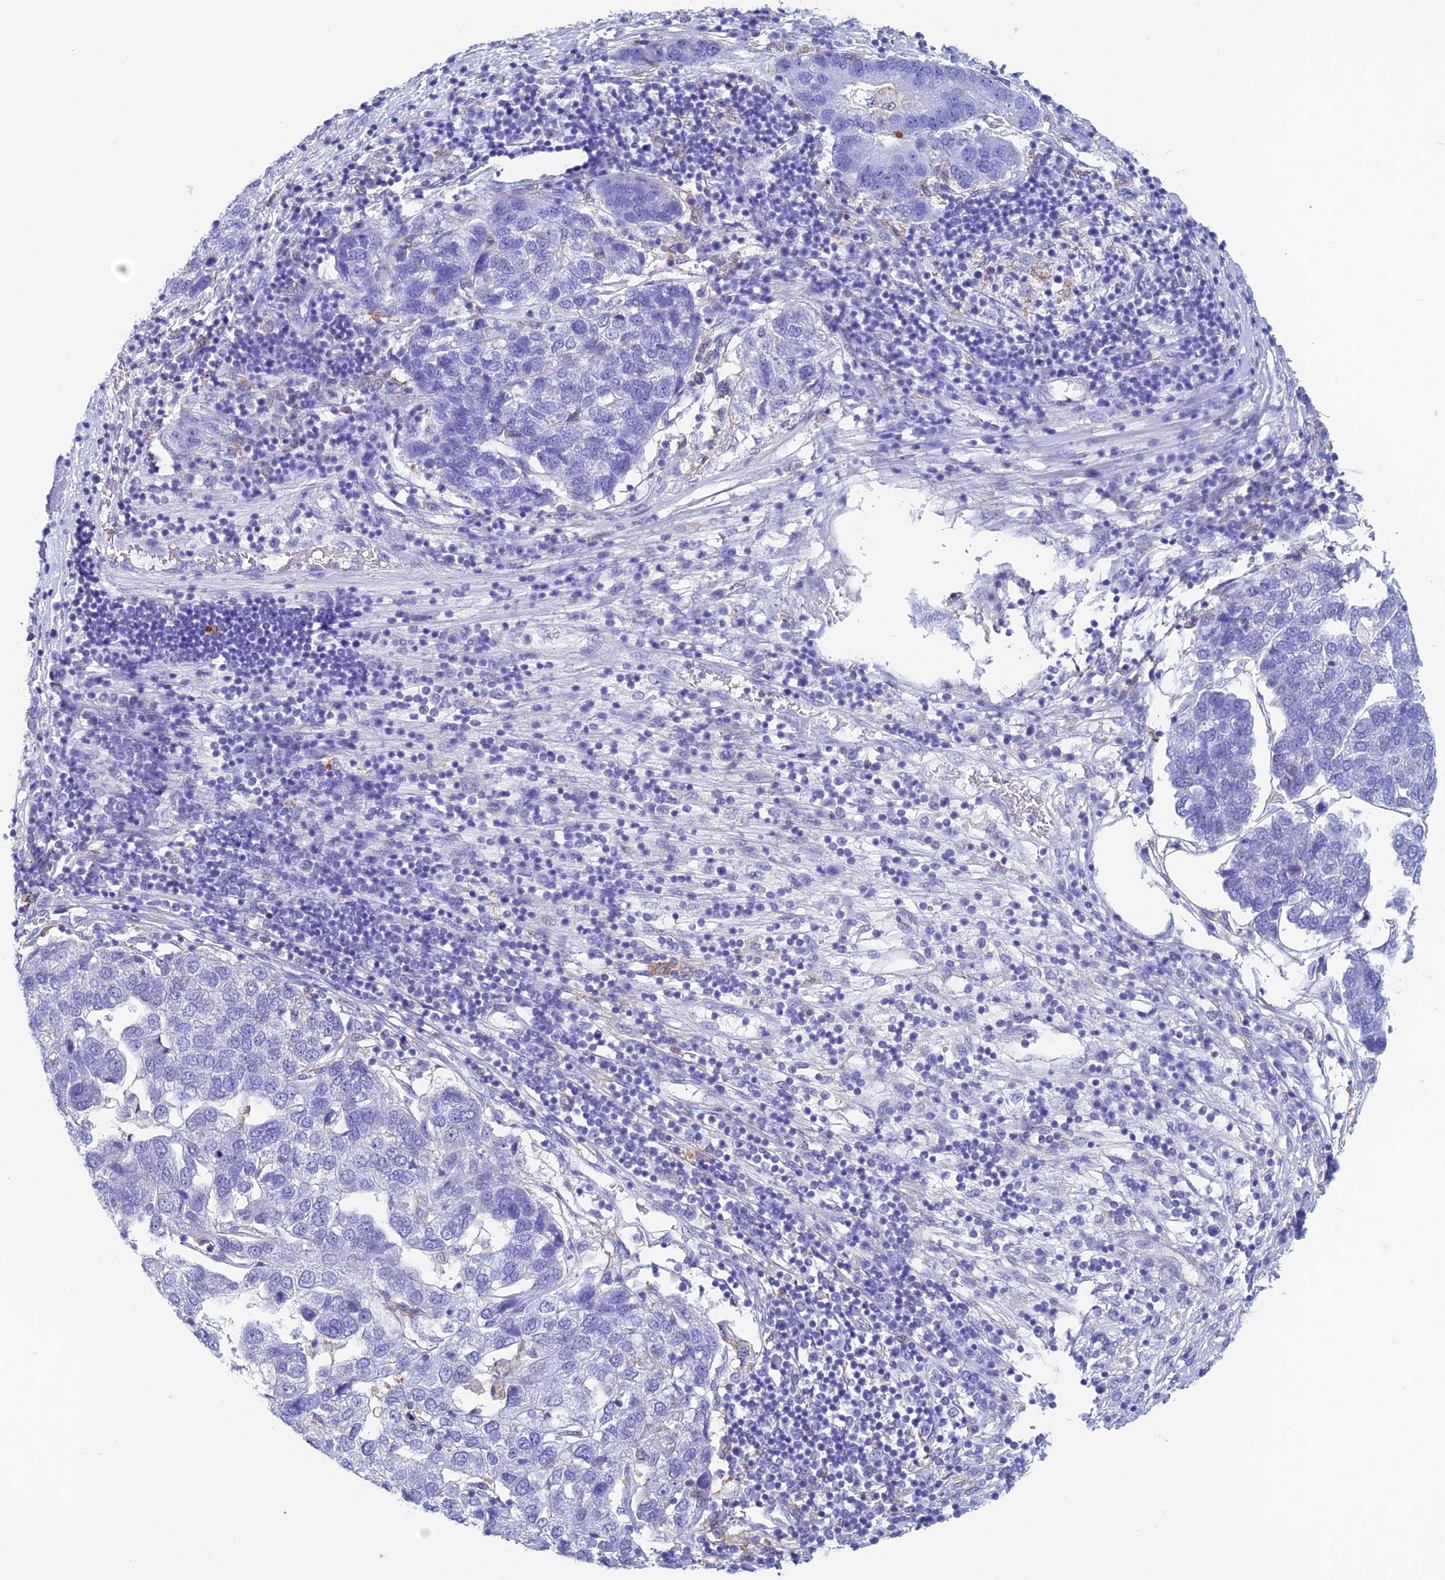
{"staining": {"intensity": "negative", "quantity": "none", "location": "none"}, "tissue": "pancreatic cancer", "cell_type": "Tumor cells", "image_type": "cancer", "snomed": [{"axis": "morphology", "description": "Adenocarcinoma, NOS"}, {"axis": "topography", "description": "Pancreas"}], "caption": "An image of human adenocarcinoma (pancreatic) is negative for staining in tumor cells.", "gene": "KCNK17", "patient": {"sex": "female", "age": 61}}